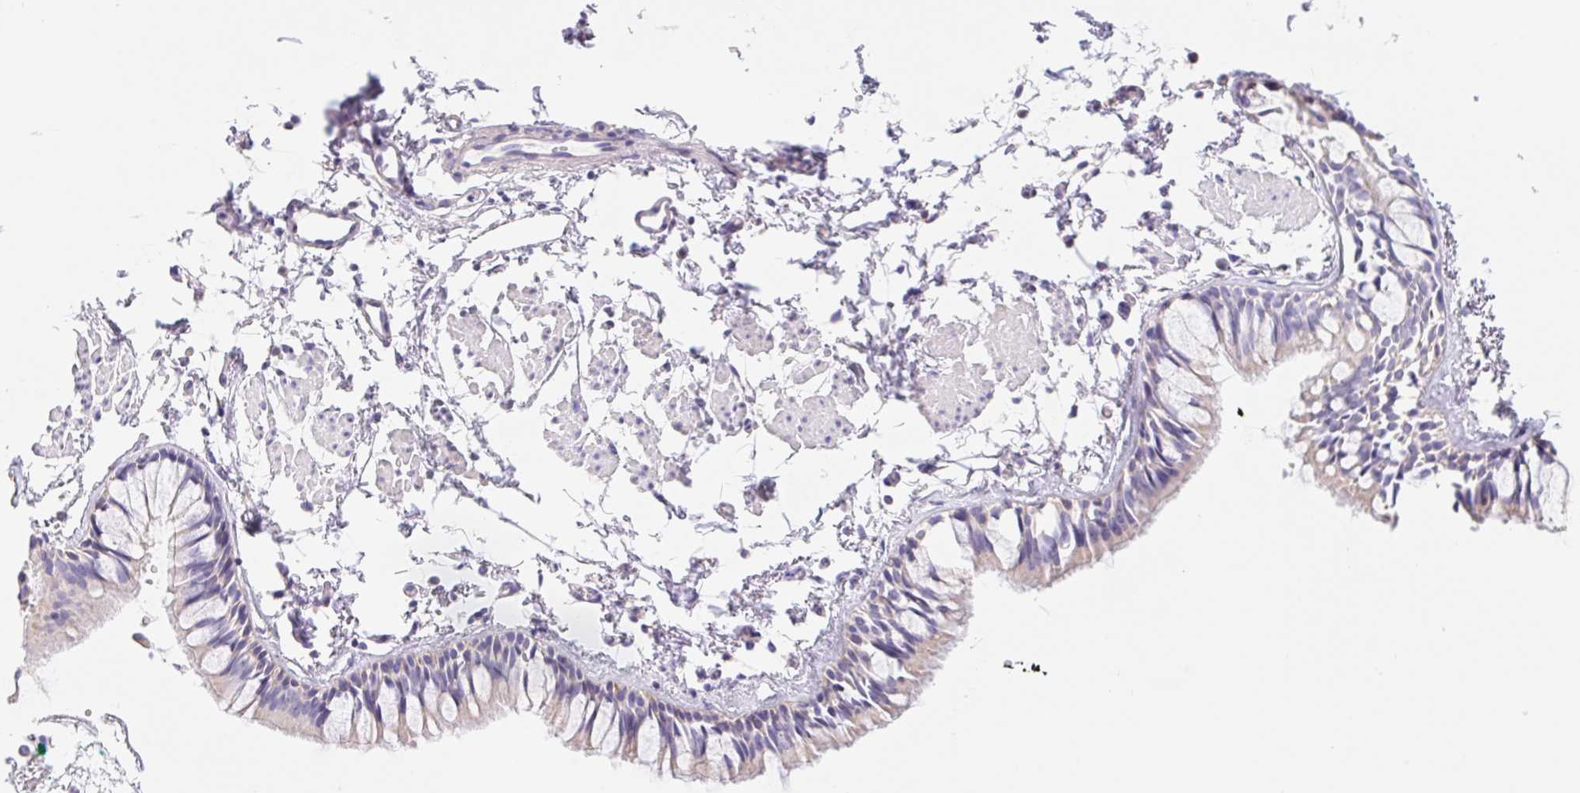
{"staining": {"intensity": "weak", "quantity": "25%-75%", "location": "cytoplasmic/membranous"}, "tissue": "bronchus", "cell_type": "Respiratory epithelial cells", "image_type": "normal", "snomed": [{"axis": "morphology", "description": "Normal tissue, NOS"}, {"axis": "topography", "description": "Bronchus"}], "caption": "Protein expression analysis of normal bronchus shows weak cytoplasmic/membranous staining in approximately 25%-75% of respiratory epithelial cells.", "gene": "FKBP6", "patient": {"sex": "female", "age": 59}}